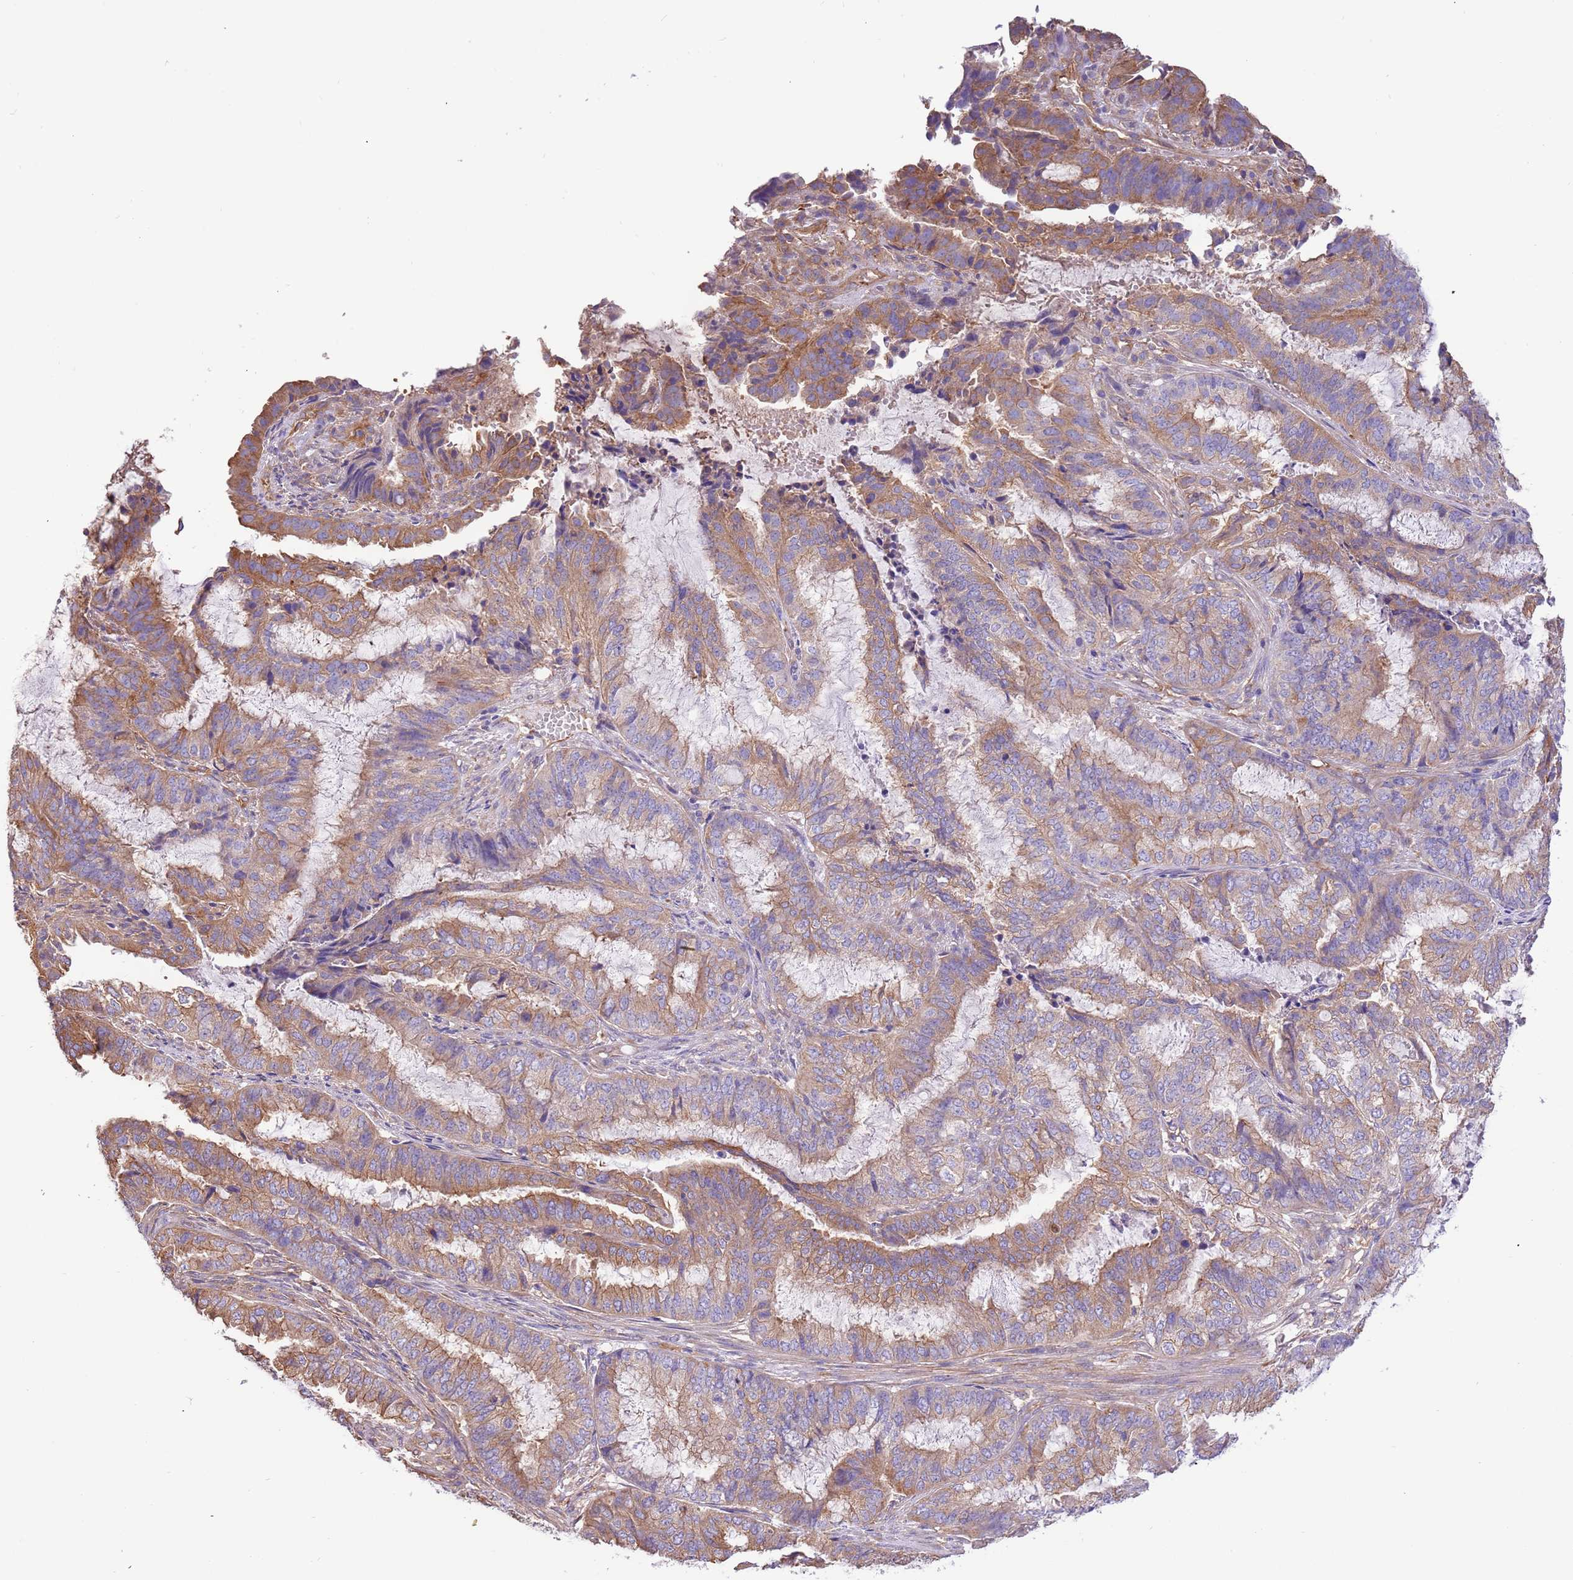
{"staining": {"intensity": "moderate", "quantity": ">75%", "location": "cytoplasmic/membranous"}, "tissue": "endometrial cancer", "cell_type": "Tumor cells", "image_type": "cancer", "snomed": [{"axis": "morphology", "description": "Adenocarcinoma, NOS"}, {"axis": "topography", "description": "Endometrium"}], "caption": "A photomicrograph of human endometrial cancer (adenocarcinoma) stained for a protein shows moderate cytoplasmic/membranous brown staining in tumor cells.", "gene": "NAALADL1", "patient": {"sex": "female", "age": 51}}